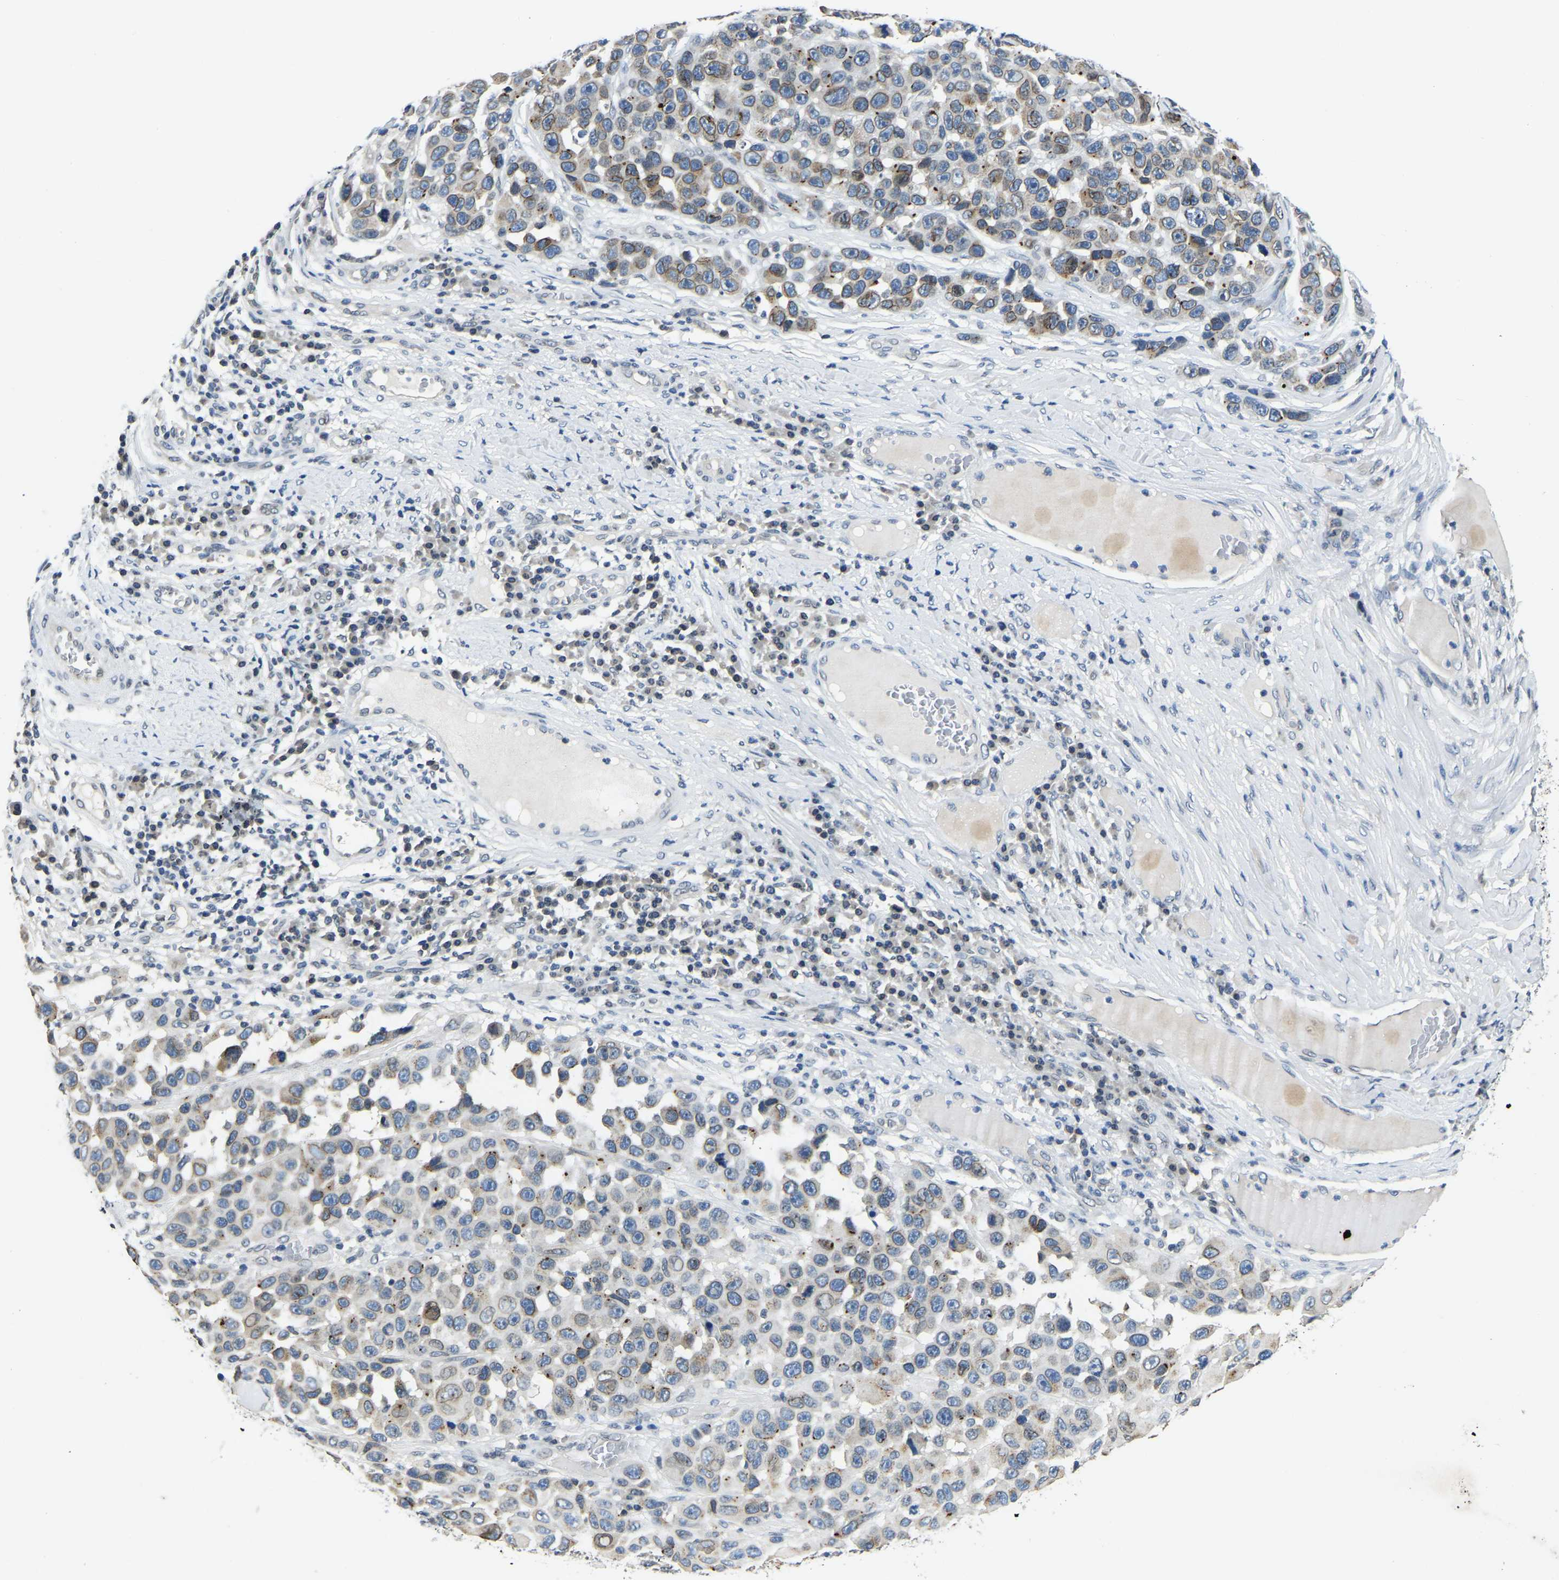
{"staining": {"intensity": "weak", "quantity": "25%-75%", "location": "cytoplasmic/membranous,nuclear"}, "tissue": "melanoma", "cell_type": "Tumor cells", "image_type": "cancer", "snomed": [{"axis": "morphology", "description": "Malignant melanoma, NOS"}, {"axis": "topography", "description": "Skin"}], "caption": "Weak cytoplasmic/membranous and nuclear positivity is appreciated in approximately 25%-75% of tumor cells in malignant melanoma.", "gene": "RANBP2", "patient": {"sex": "male", "age": 53}}